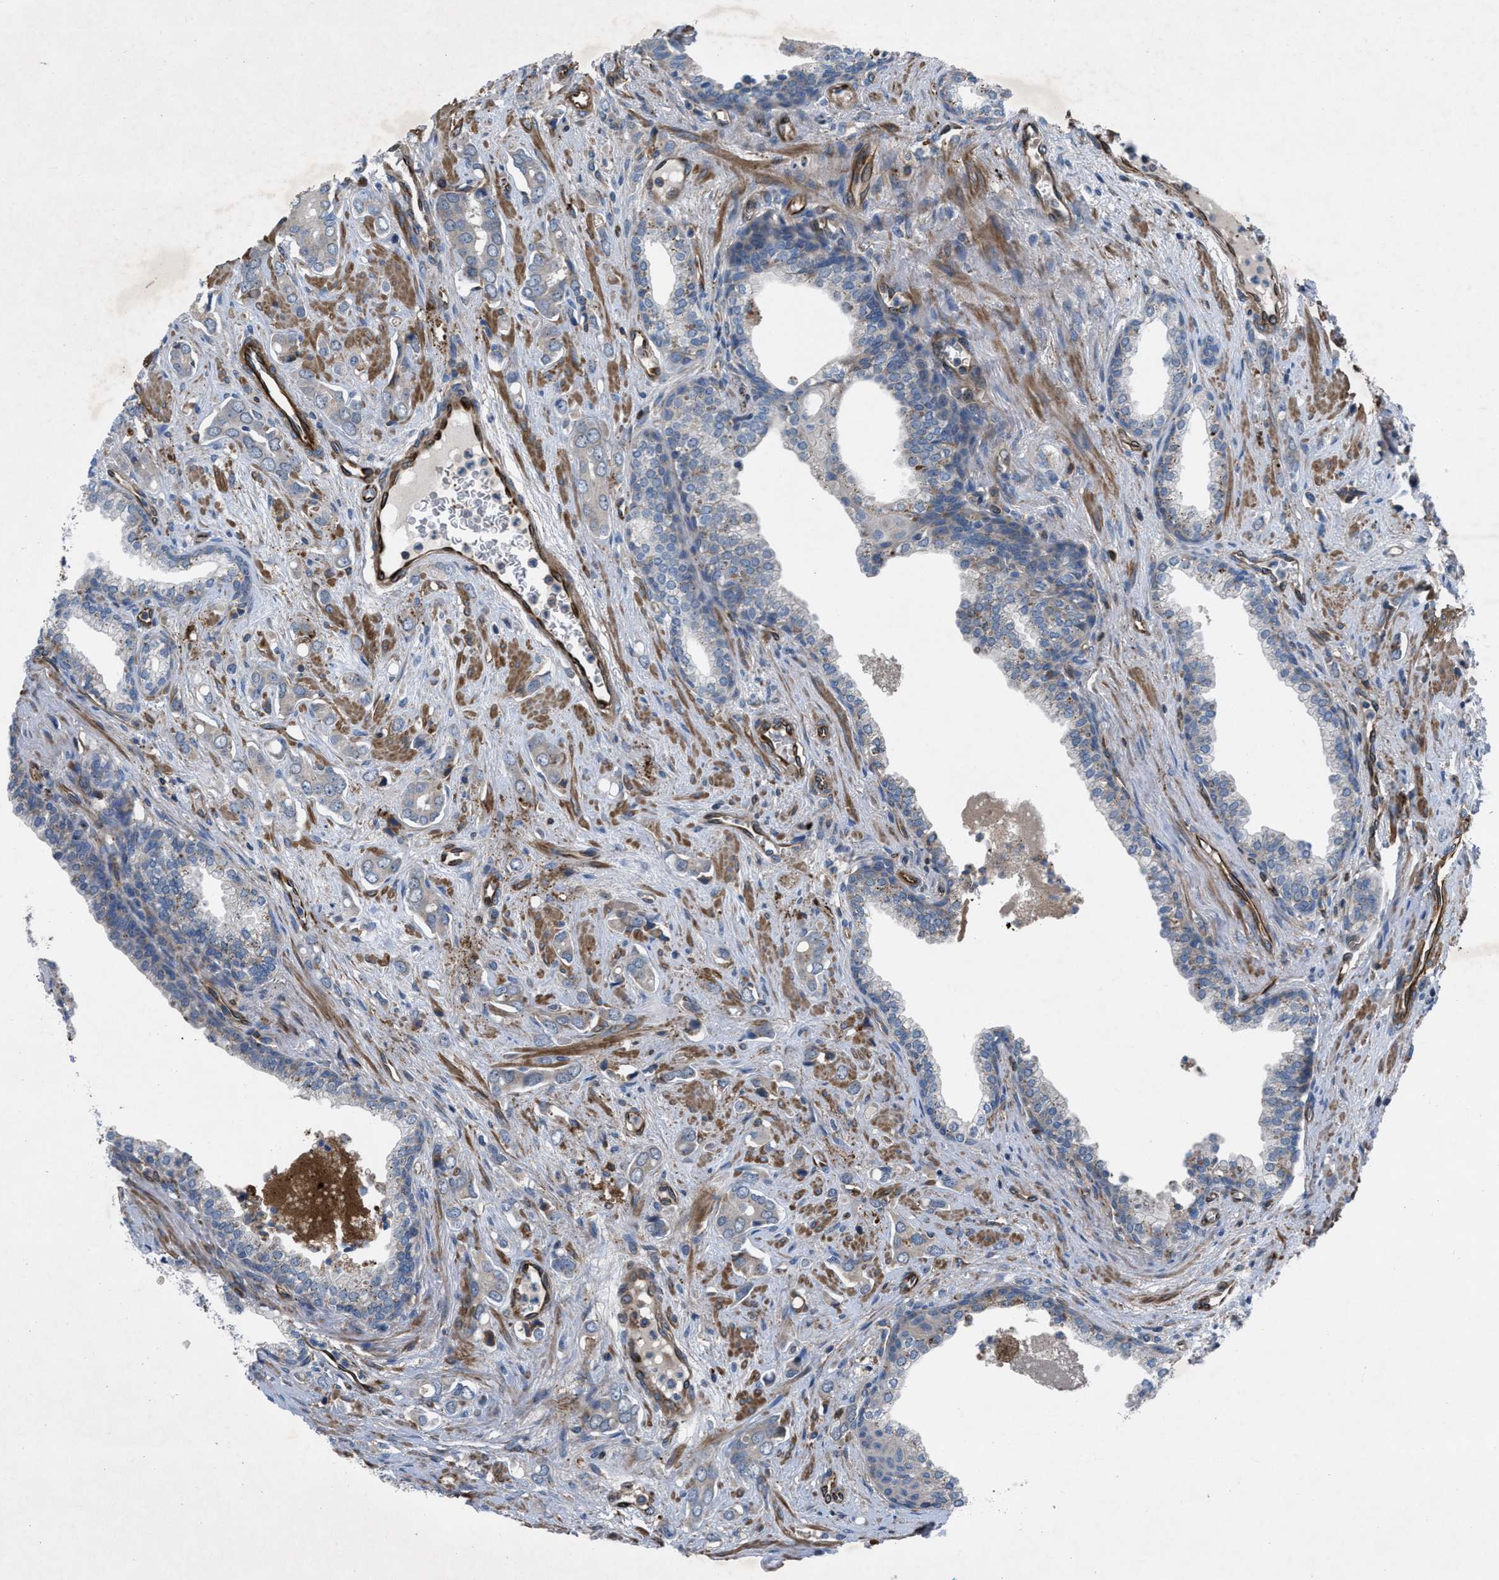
{"staining": {"intensity": "weak", "quantity": "<25%", "location": "cytoplasmic/membranous"}, "tissue": "prostate cancer", "cell_type": "Tumor cells", "image_type": "cancer", "snomed": [{"axis": "morphology", "description": "Adenocarcinoma, High grade"}, {"axis": "topography", "description": "Prostate"}], "caption": "Immunohistochemistry micrograph of neoplastic tissue: human prostate high-grade adenocarcinoma stained with DAB (3,3'-diaminobenzidine) exhibits no significant protein positivity in tumor cells.", "gene": "SLC6A9", "patient": {"sex": "male", "age": 52}}